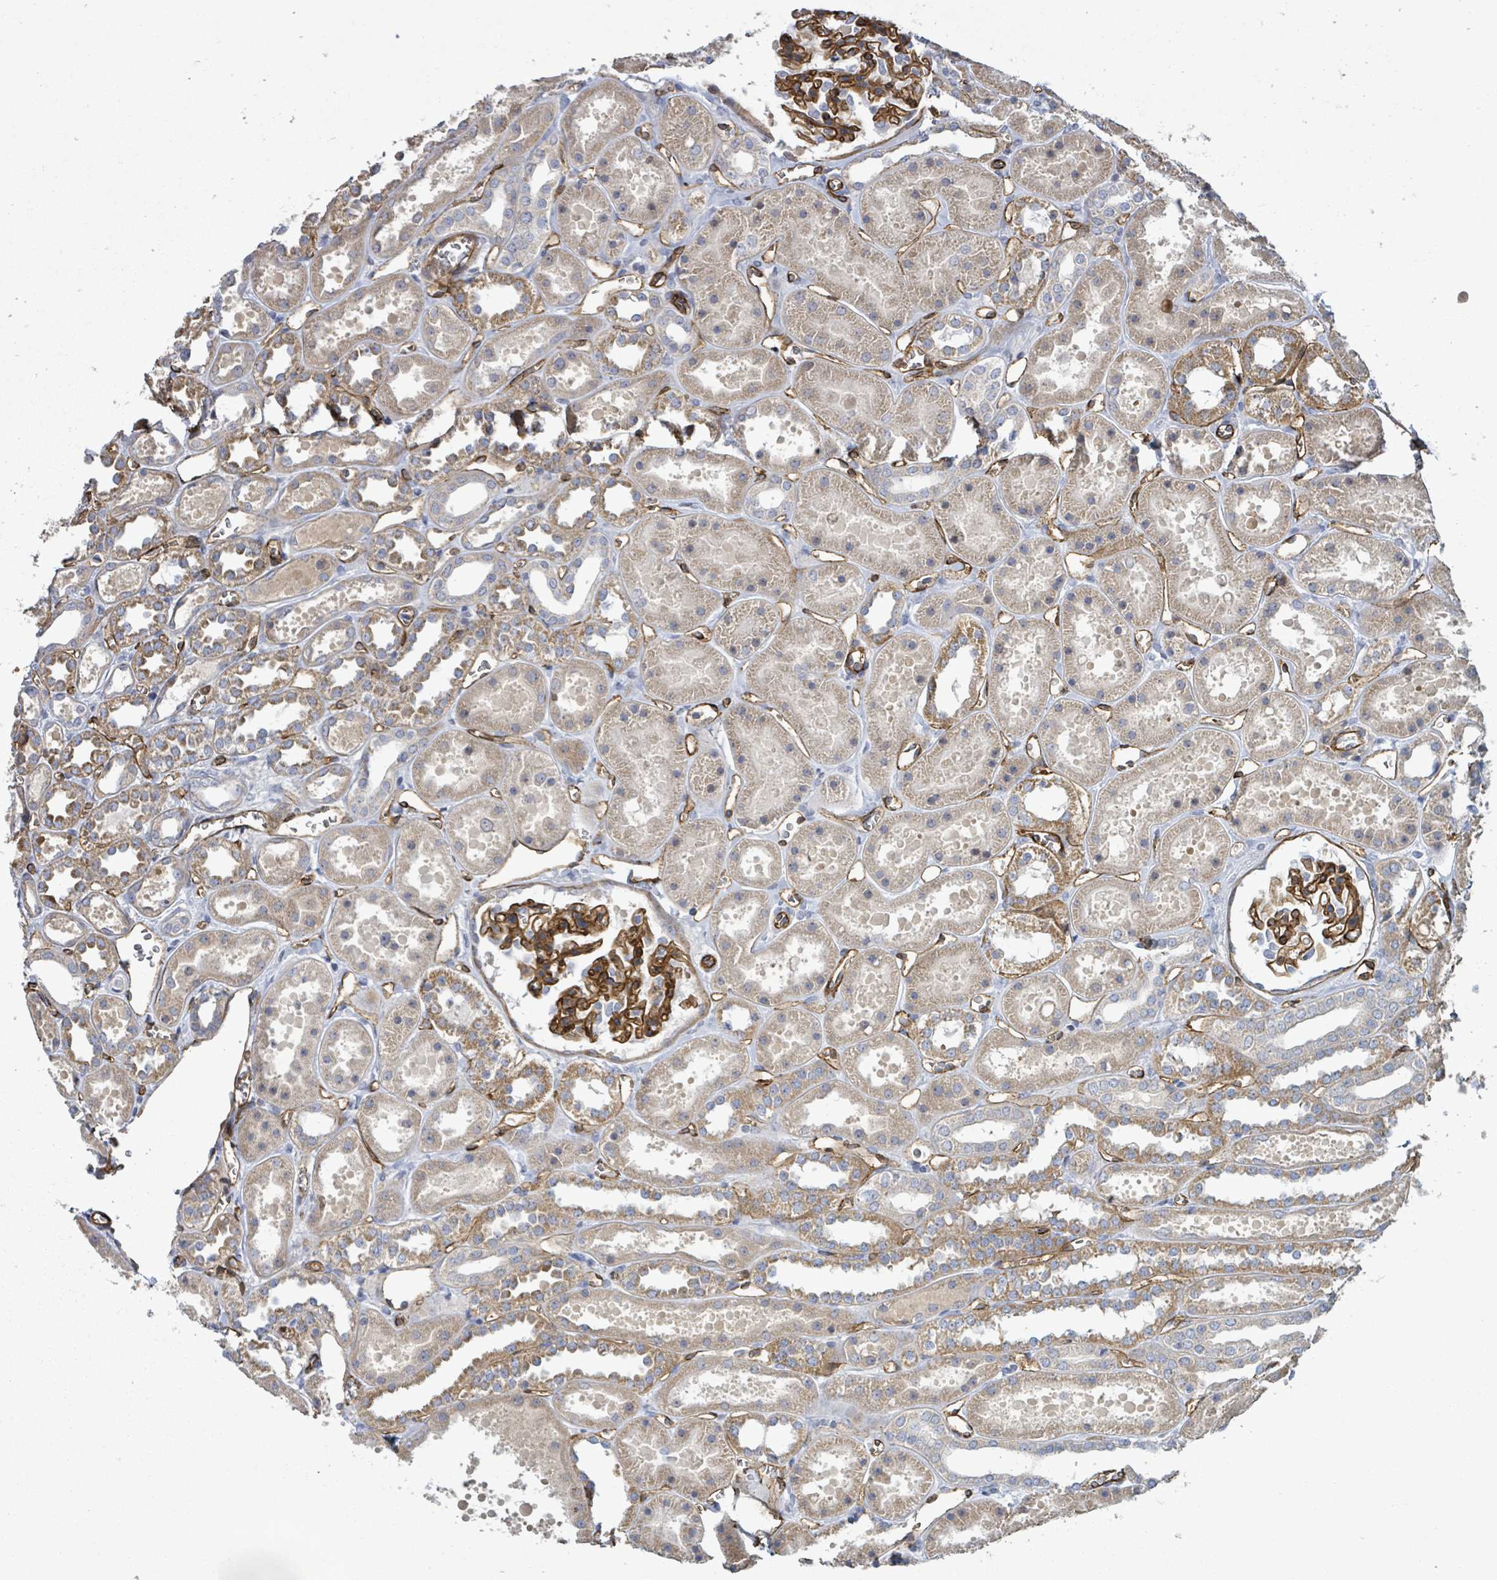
{"staining": {"intensity": "strong", "quantity": "25%-75%", "location": "cytoplasmic/membranous"}, "tissue": "kidney", "cell_type": "Cells in glomeruli", "image_type": "normal", "snomed": [{"axis": "morphology", "description": "Normal tissue, NOS"}, {"axis": "topography", "description": "Kidney"}], "caption": "Protein analysis of normal kidney exhibits strong cytoplasmic/membranous staining in approximately 25%-75% of cells in glomeruli. The protein is shown in brown color, while the nuclei are stained blue.", "gene": "KANK3", "patient": {"sex": "female", "age": 41}}